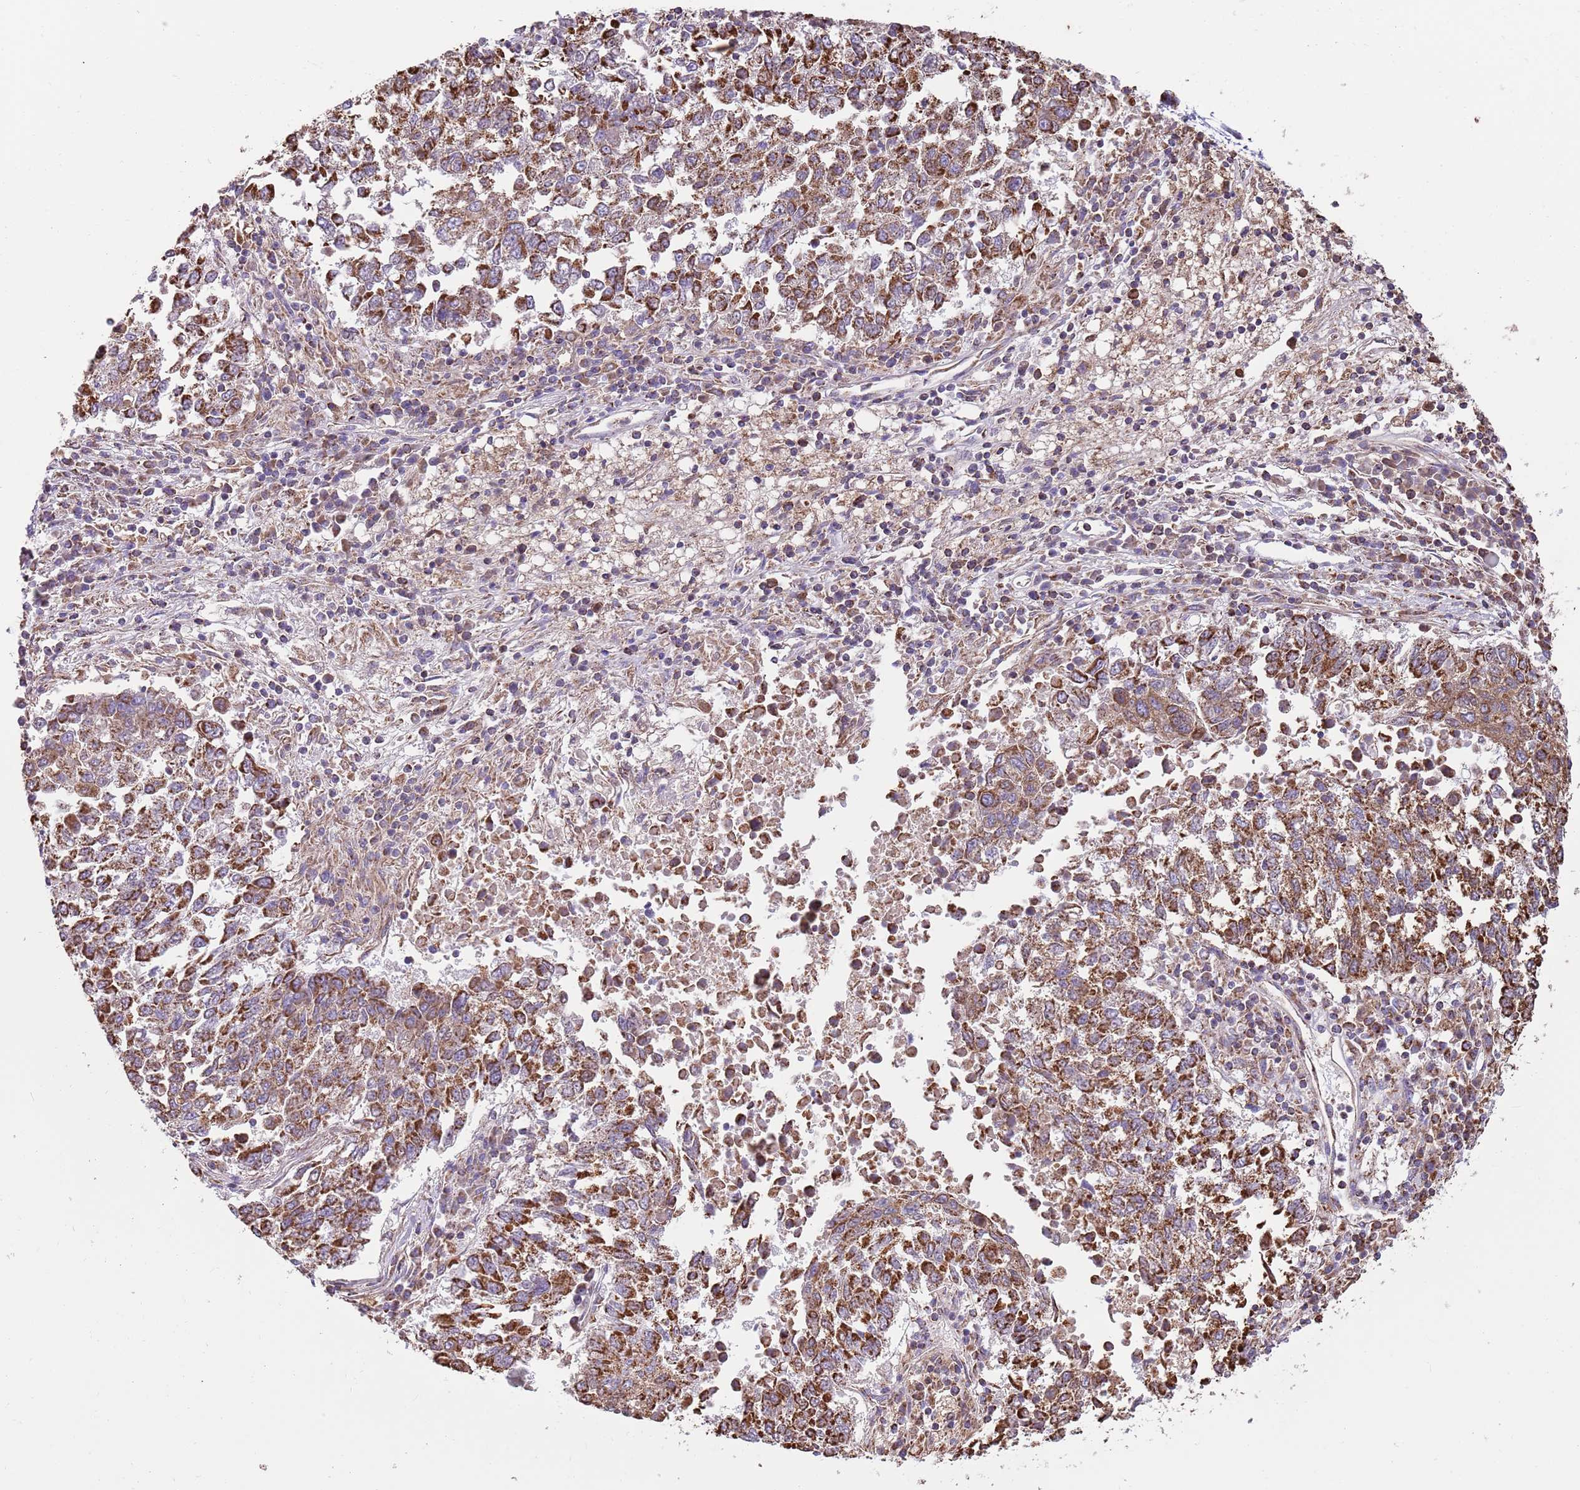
{"staining": {"intensity": "strong", "quantity": ">75%", "location": "cytoplasmic/membranous"}, "tissue": "lung cancer", "cell_type": "Tumor cells", "image_type": "cancer", "snomed": [{"axis": "morphology", "description": "Squamous cell carcinoma, NOS"}, {"axis": "topography", "description": "Lung"}], "caption": "DAB immunohistochemical staining of human squamous cell carcinoma (lung) shows strong cytoplasmic/membranous protein staining in approximately >75% of tumor cells.", "gene": "TTLL1", "patient": {"sex": "male", "age": 73}}